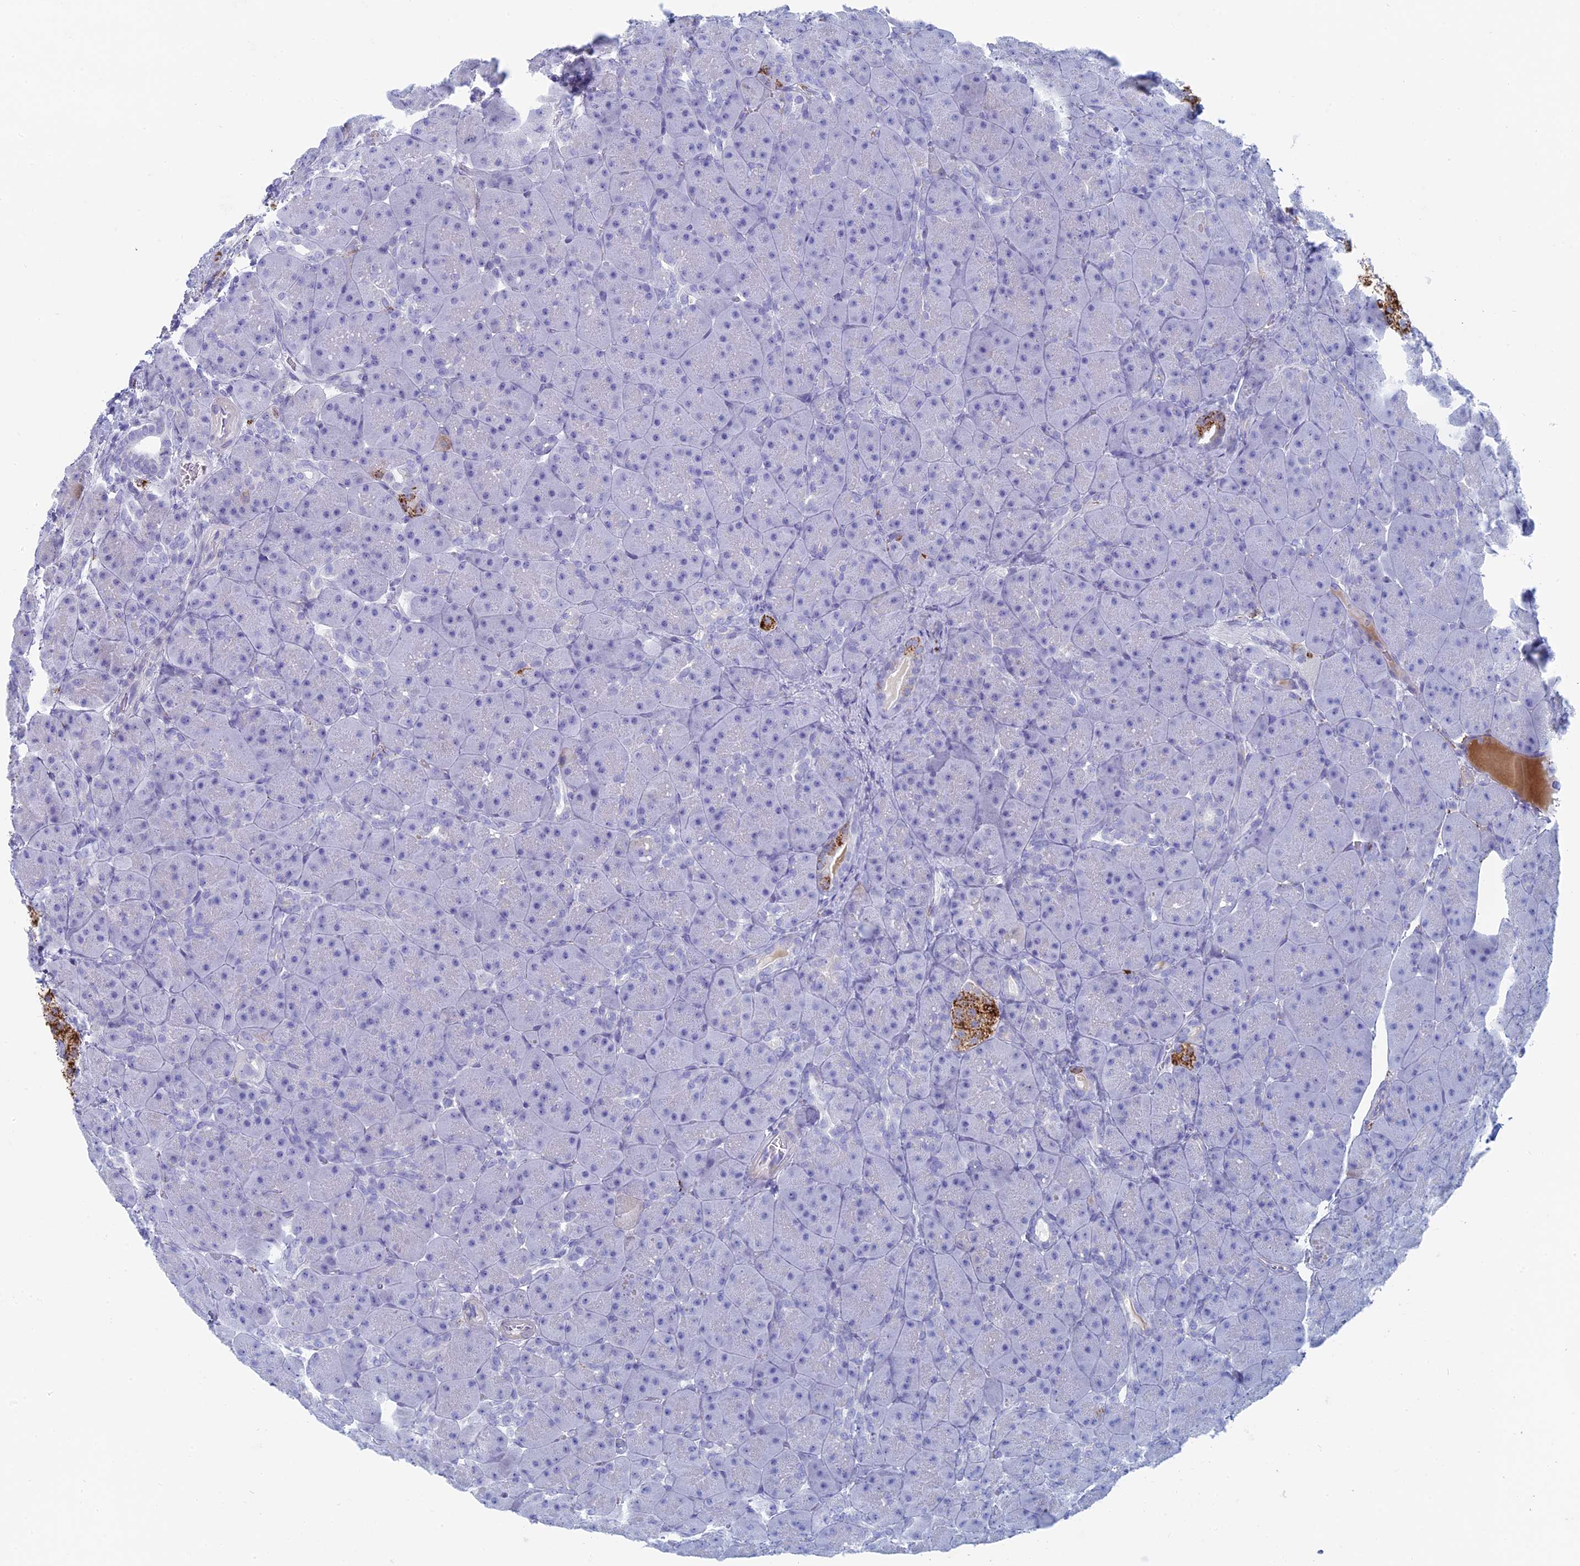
{"staining": {"intensity": "negative", "quantity": "none", "location": "none"}, "tissue": "pancreas", "cell_type": "Exocrine glandular cells", "image_type": "normal", "snomed": [{"axis": "morphology", "description": "Normal tissue, NOS"}, {"axis": "topography", "description": "Pancreas"}], "caption": "The histopathology image shows no staining of exocrine glandular cells in benign pancreas. (DAB immunohistochemistry (IHC) visualized using brightfield microscopy, high magnification).", "gene": "ALMS1", "patient": {"sex": "male", "age": 66}}